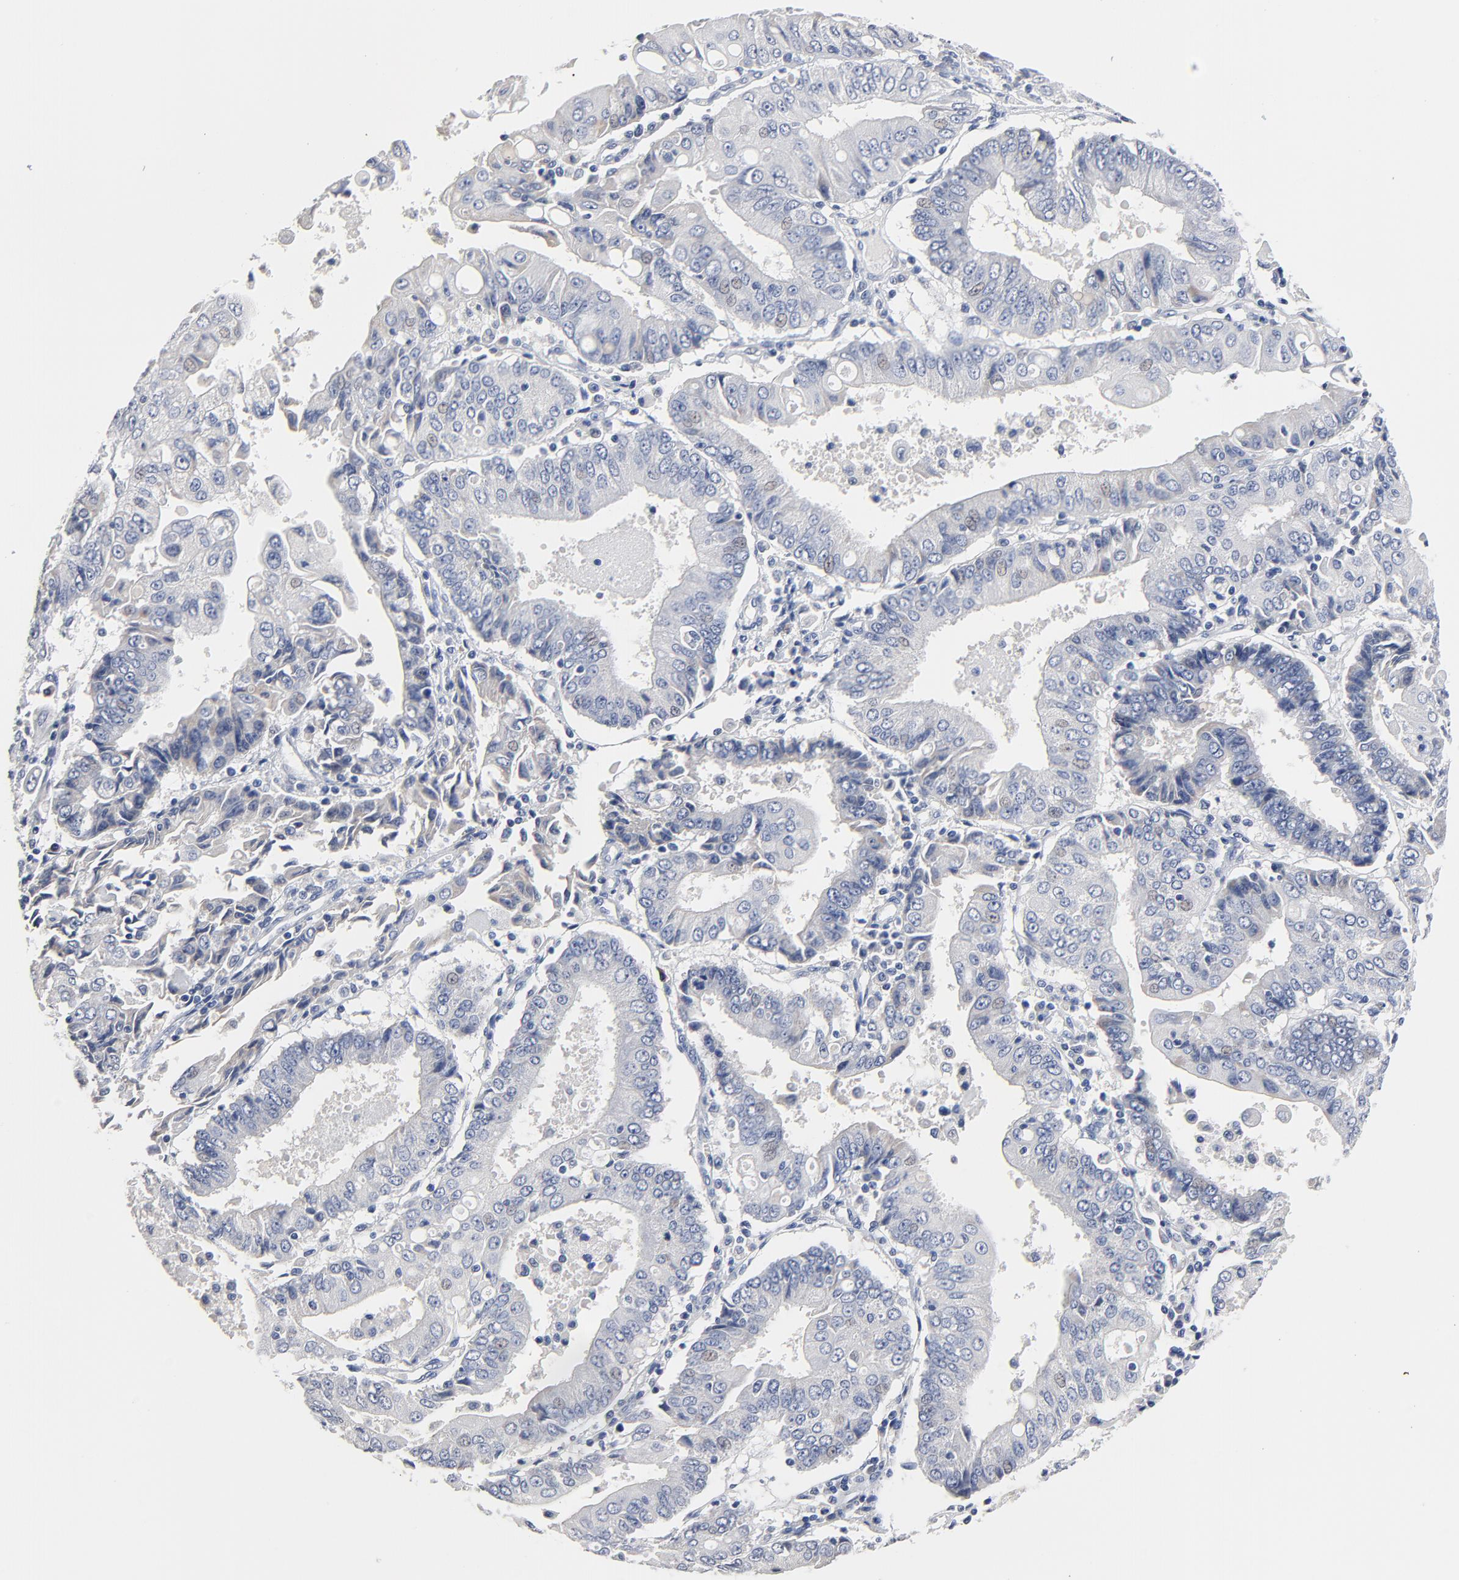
{"staining": {"intensity": "negative", "quantity": "none", "location": "none"}, "tissue": "endometrial cancer", "cell_type": "Tumor cells", "image_type": "cancer", "snomed": [{"axis": "morphology", "description": "Adenocarcinoma, NOS"}, {"axis": "topography", "description": "Endometrium"}], "caption": "Endometrial adenocarcinoma stained for a protein using immunohistochemistry exhibits no positivity tumor cells.", "gene": "FBXL5", "patient": {"sex": "female", "age": 75}}